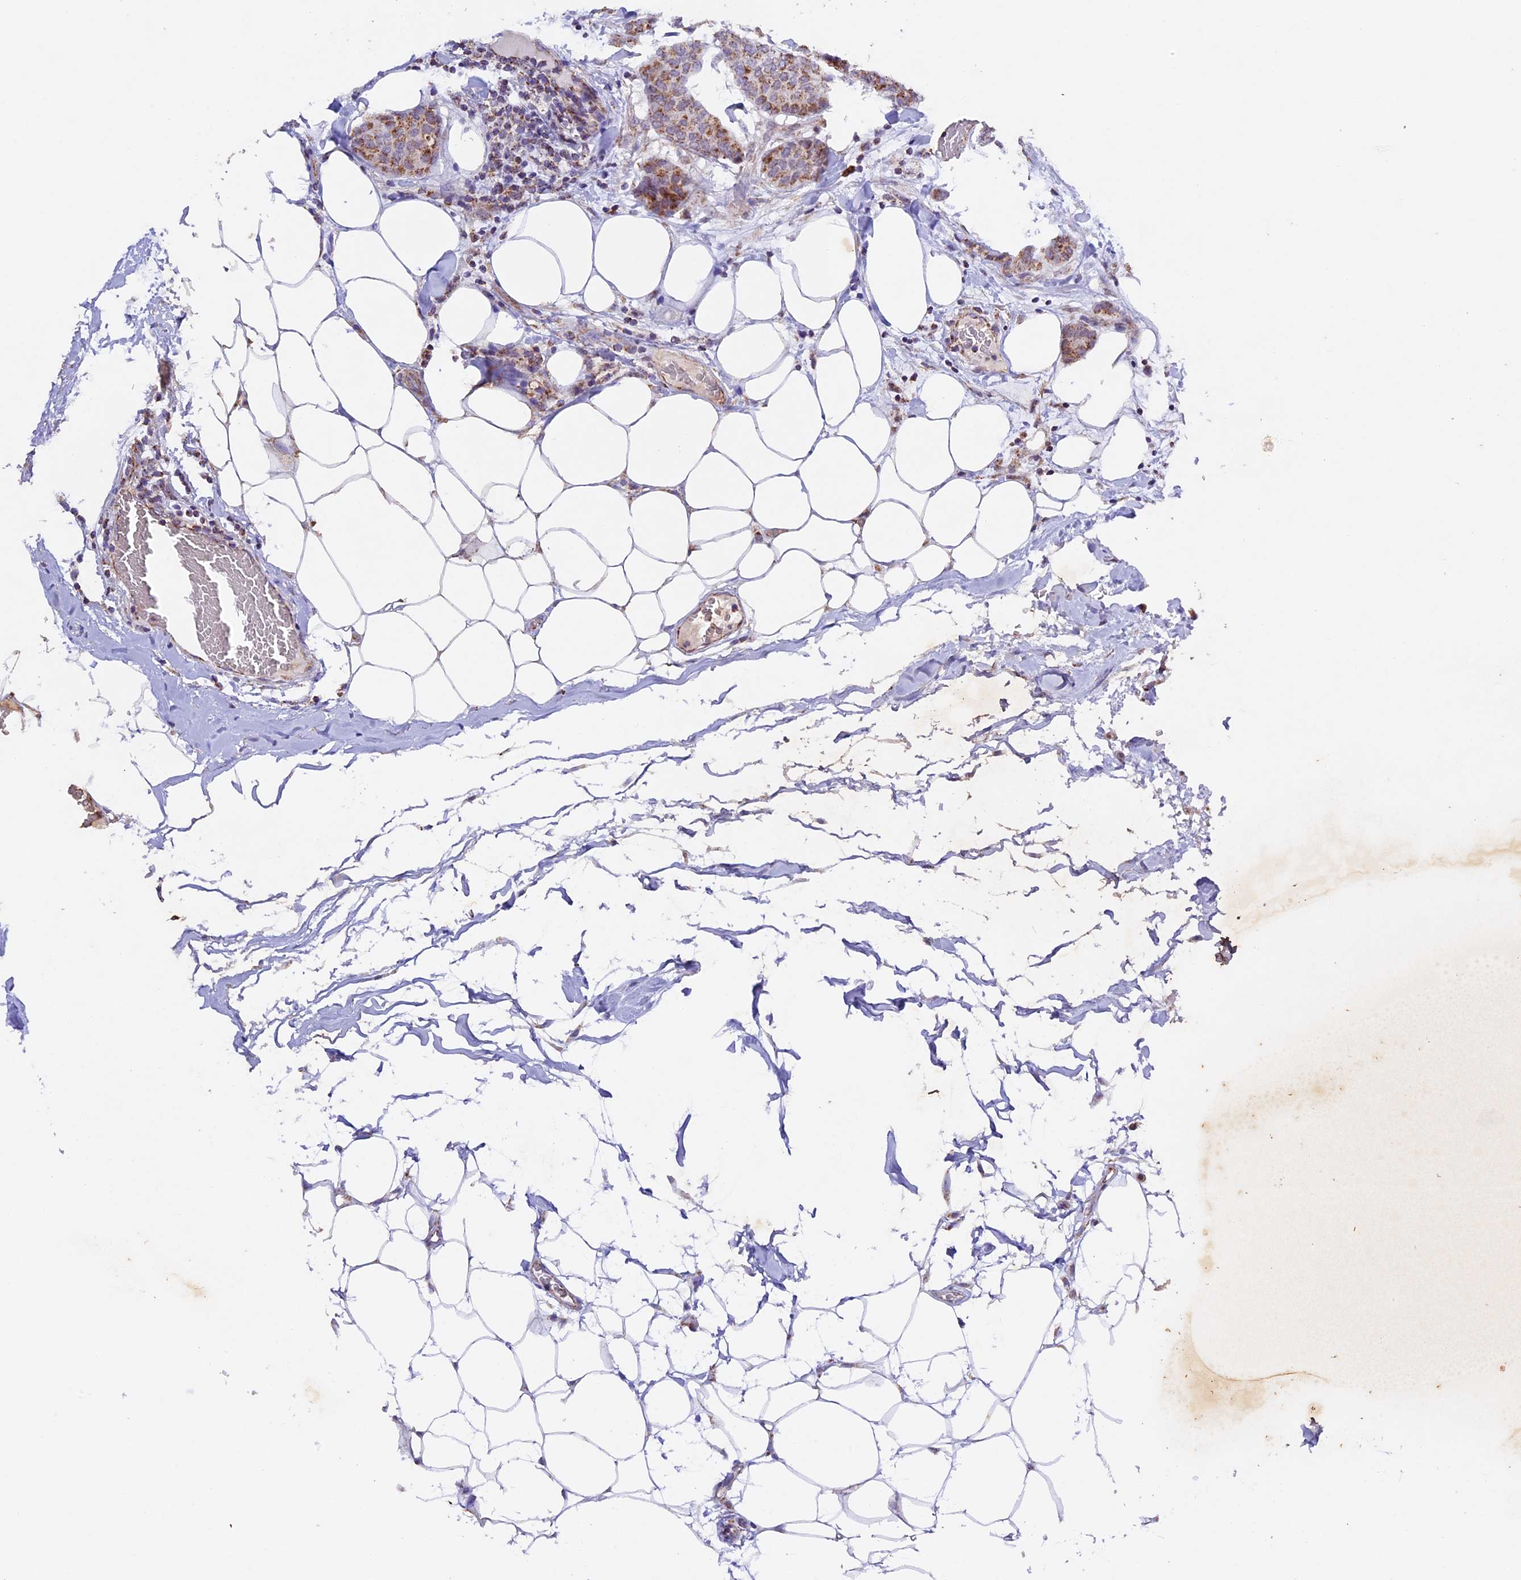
{"staining": {"intensity": "moderate", "quantity": ">75%", "location": "cytoplasmic/membranous"}, "tissue": "breast cancer", "cell_type": "Tumor cells", "image_type": "cancer", "snomed": [{"axis": "morphology", "description": "Duct carcinoma"}, {"axis": "topography", "description": "Breast"}], "caption": "A histopathology image showing moderate cytoplasmic/membranous positivity in about >75% of tumor cells in breast intraductal carcinoma, as visualized by brown immunohistochemical staining.", "gene": "TFAM", "patient": {"sex": "female", "age": 75}}